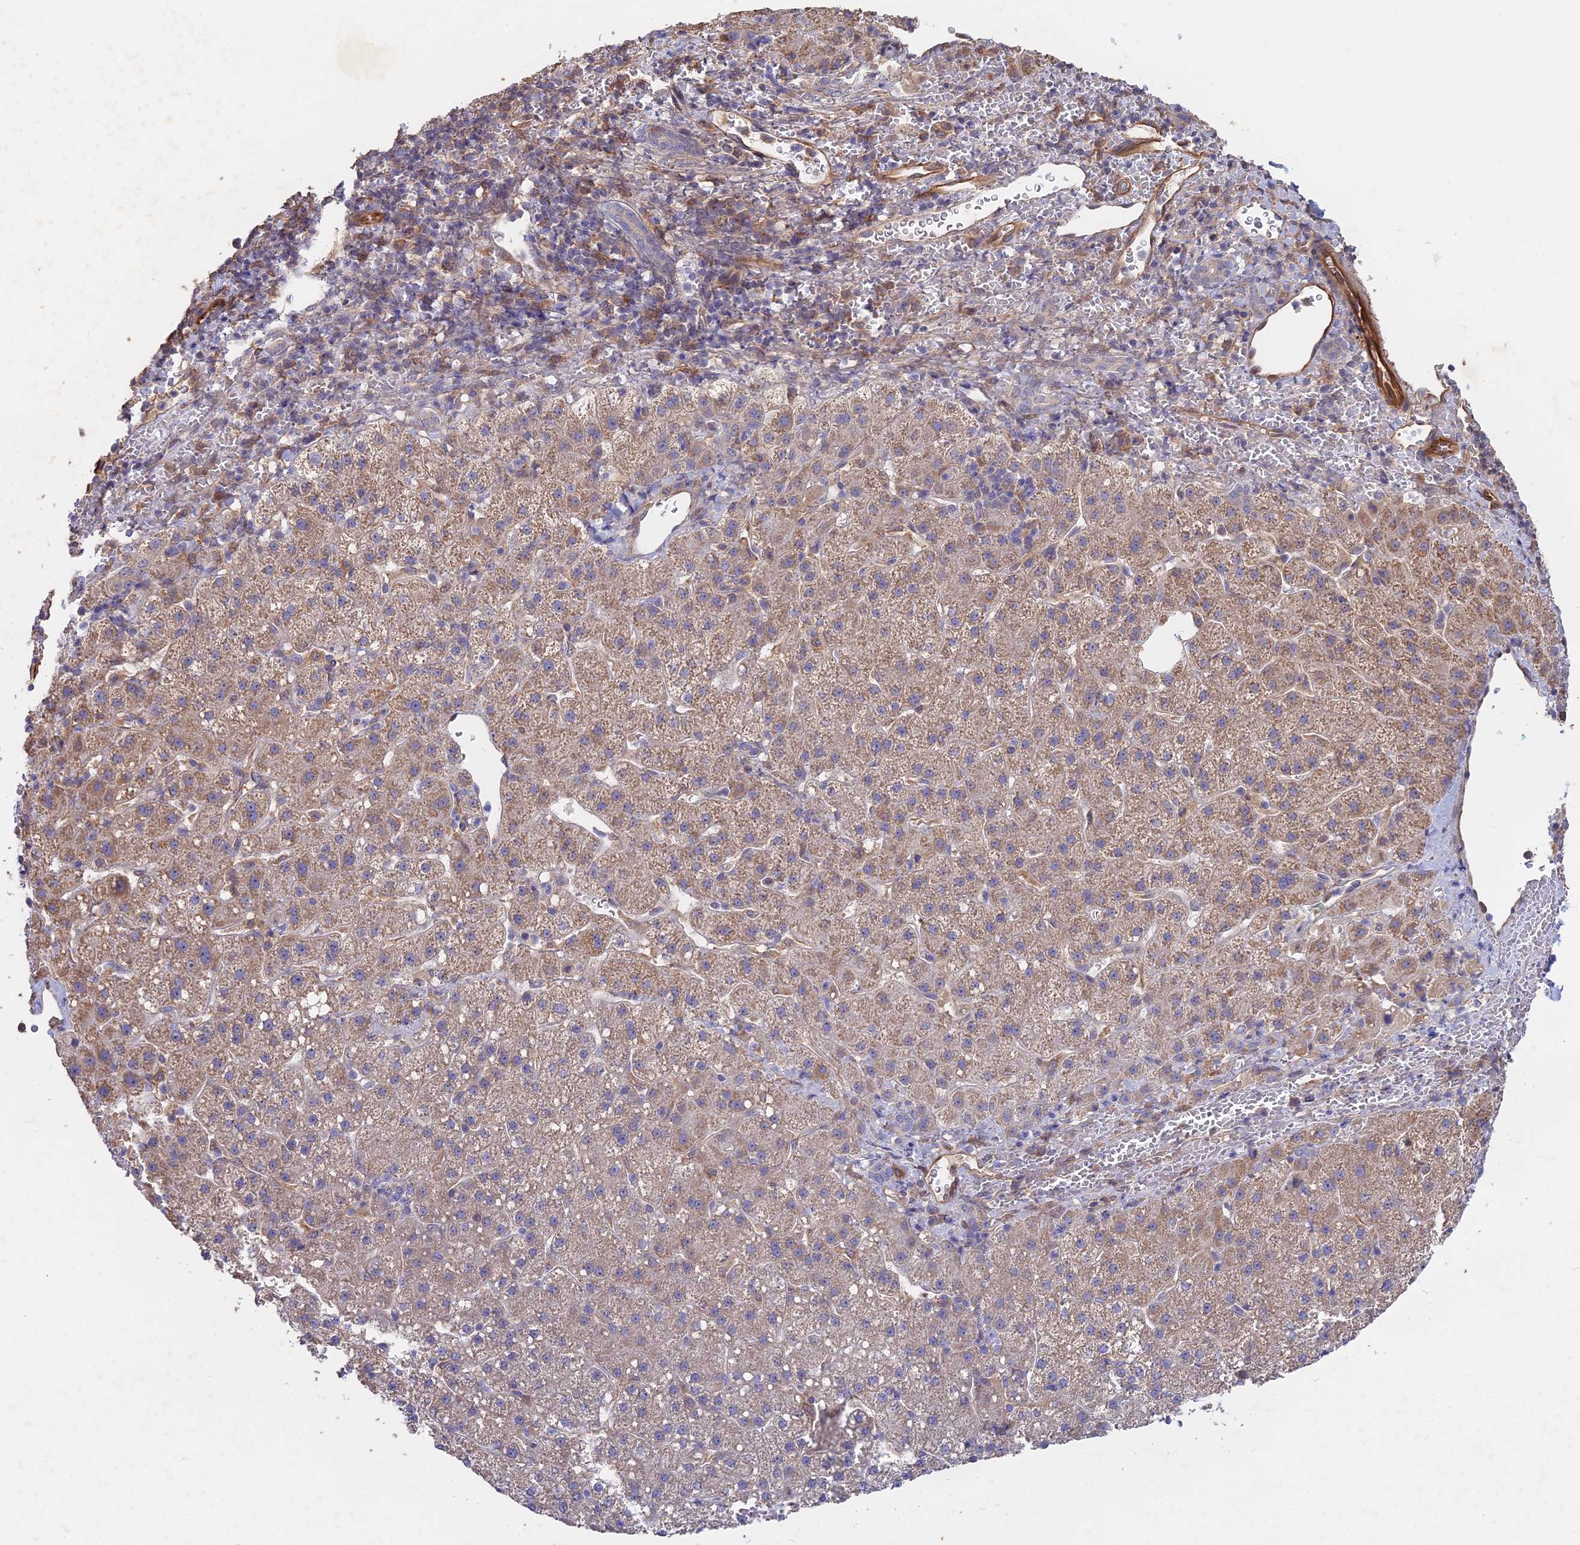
{"staining": {"intensity": "moderate", "quantity": "<25%", "location": "cytoplasmic/membranous"}, "tissue": "liver cancer", "cell_type": "Tumor cells", "image_type": "cancer", "snomed": [{"axis": "morphology", "description": "Carcinoma, Hepatocellular, NOS"}, {"axis": "topography", "description": "Liver"}], "caption": "Approximately <25% of tumor cells in liver cancer show moderate cytoplasmic/membranous protein staining as visualized by brown immunohistochemical staining.", "gene": "SAC3D1", "patient": {"sex": "male", "age": 57}}